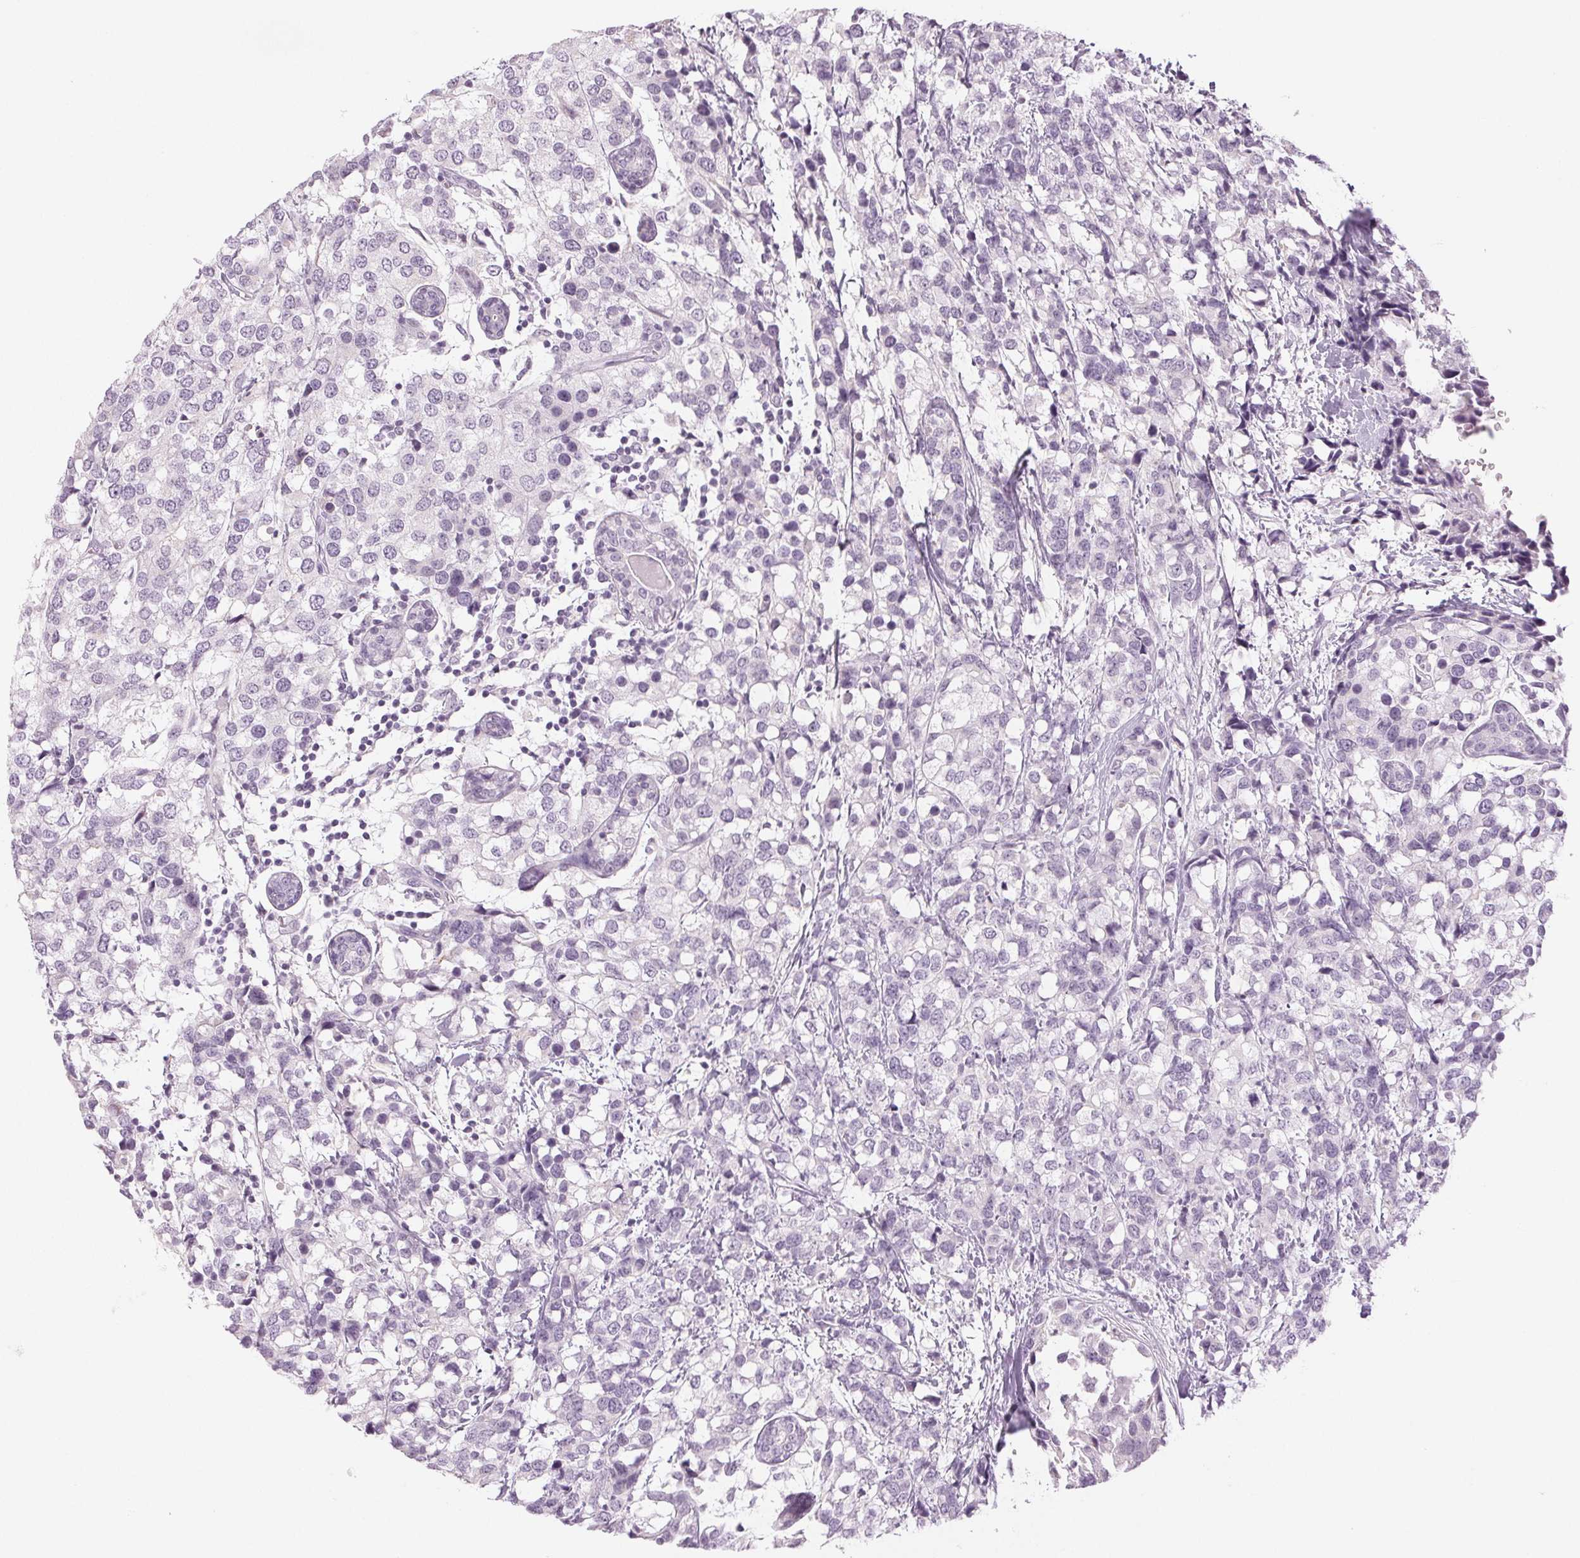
{"staining": {"intensity": "negative", "quantity": "none", "location": "none"}, "tissue": "breast cancer", "cell_type": "Tumor cells", "image_type": "cancer", "snomed": [{"axis": "morphology", "description": "Lobular carcinoma"}, {"axis": "topography", "description": "Breast"}], "caption": "Micrograph shows no significant protein expression in tumor cells of breast cancer. The staining is performed using DAB brown chromogen with nuclei counter-stained in using hematoxylin.", "gene": "EHHADH", "patient": {"sex": "female", "age": 59}}